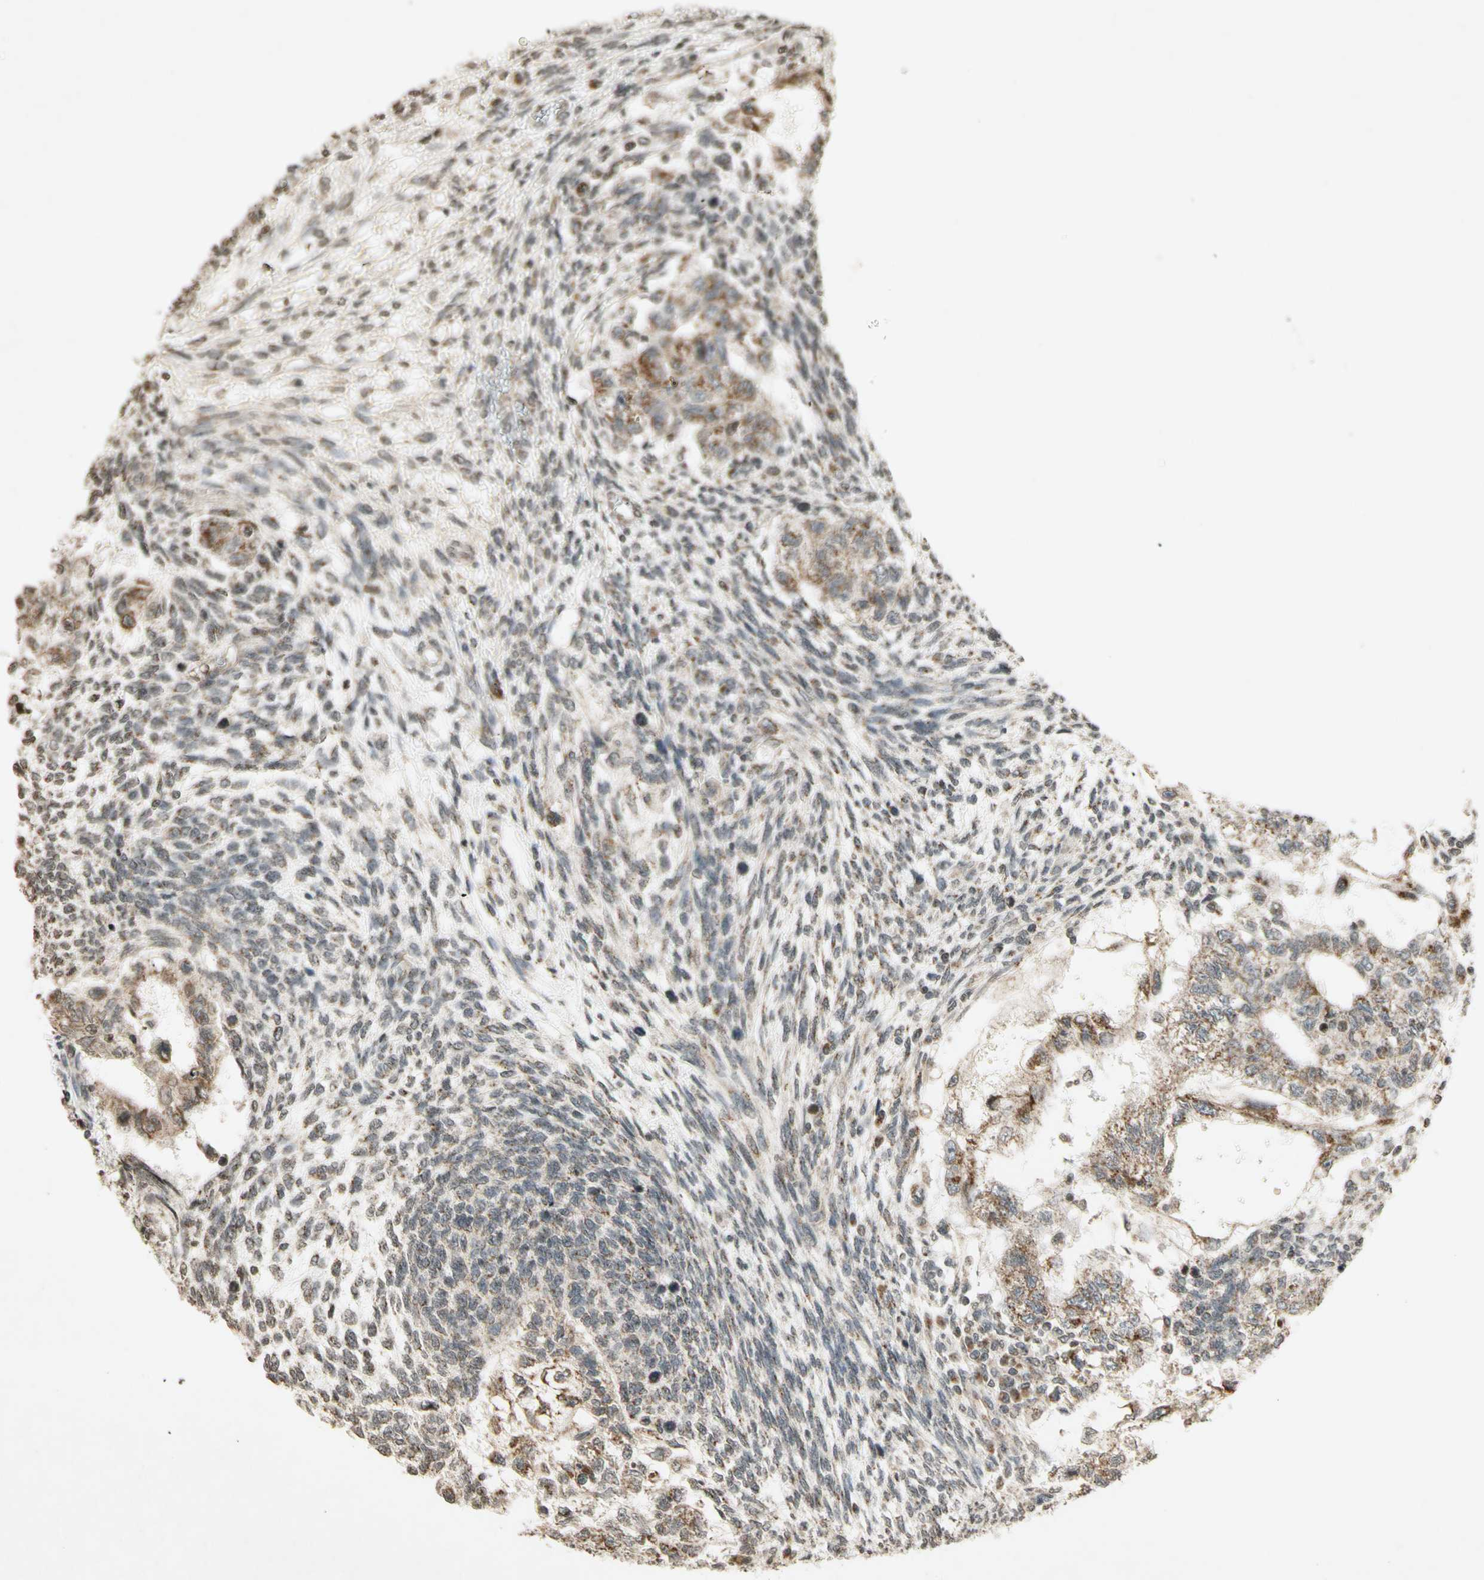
{"staining": {"intensity": "moderate", "quantity": ">75%", "location": "cytoplasmic/membranous"}, "tissue": "testis cancer", "cell_type": "Tumor cells", "image_type": "cancer", "snomed": [{"axis": "morphology", "description": "Normal tissue, NOS"}, {"axis": "morphology", "description": "Carcinoma, Embryonal, NOS"}, {"axis": "topography", "description": "Testis"}], "caption": "Testis embryonal carcinoma stained with a brown dye shows moderate cytoplasmic/membranous positive staining in about >75% of tumor cells.", "gene": "CCNI", "patient": {"sex": "male", "age": 36}}